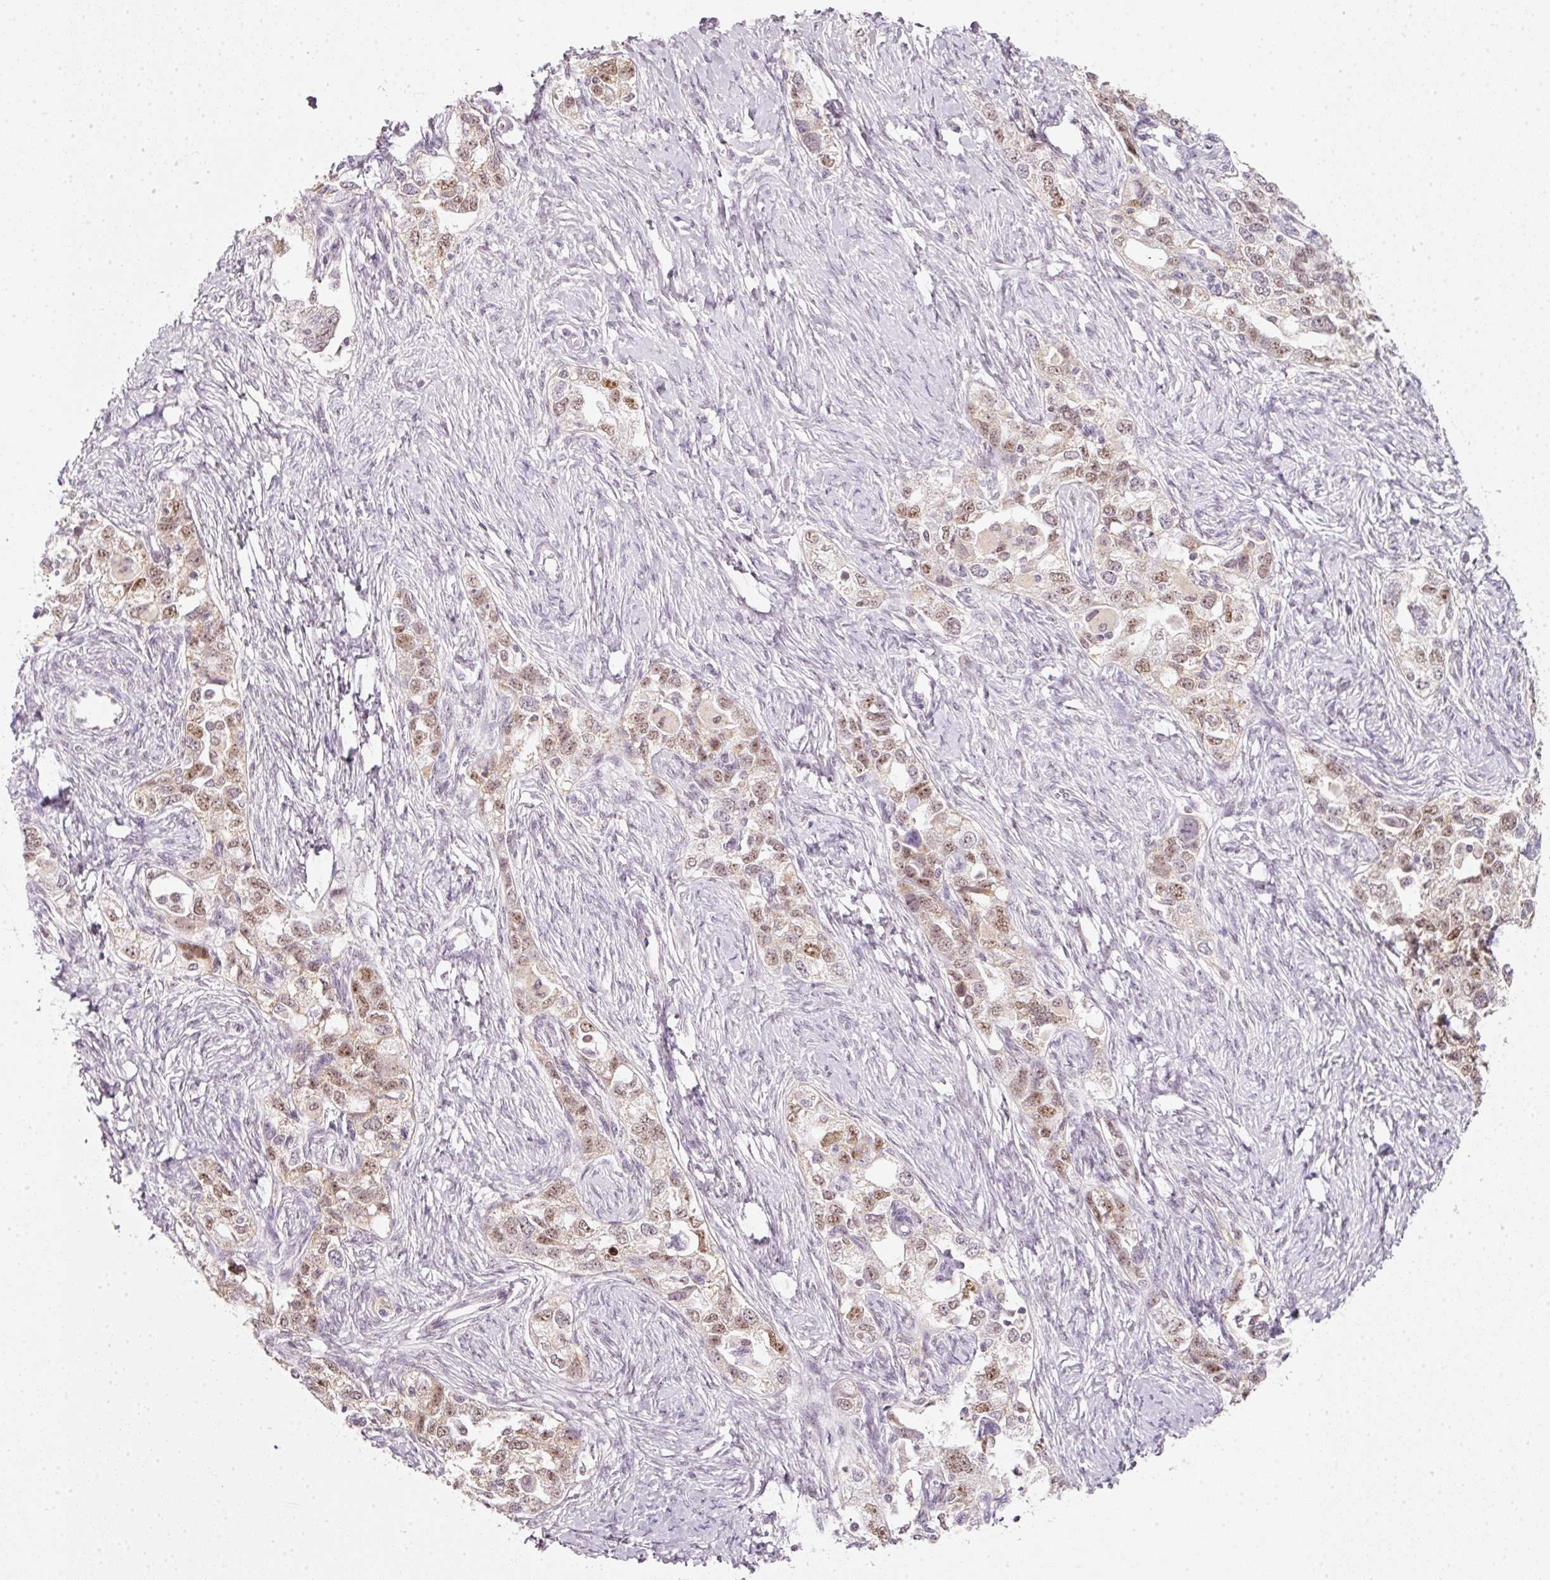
{"staining": {"intensity": "moderate", "quantity": "25%-75%", "location": "cytoplasmic/membranous,nuclear"}, "tissue": "ovarian cancer", "cell_type": "Tumor cells", "image_type": "cancer", "snomed": [{"axis": "morphology", "description": "Carcinoma, NOS"}, {"axis": "morphology", "description": "Cystadenocarcinoma, serous, NOS"}, {"axis": "topography", "description": "Ovary"}], "caption": "The immunohistochemical stain highlights moderate cytoplasmic/membranous and nuclear positivity in tumor cells of serous cystadenocarcinoma (ovarian) tissue. The protein is shown in brown color, while the nuclei are stained blue.", "gene": "FSTL3", "patient": {"sex": "female", "age": 69}}